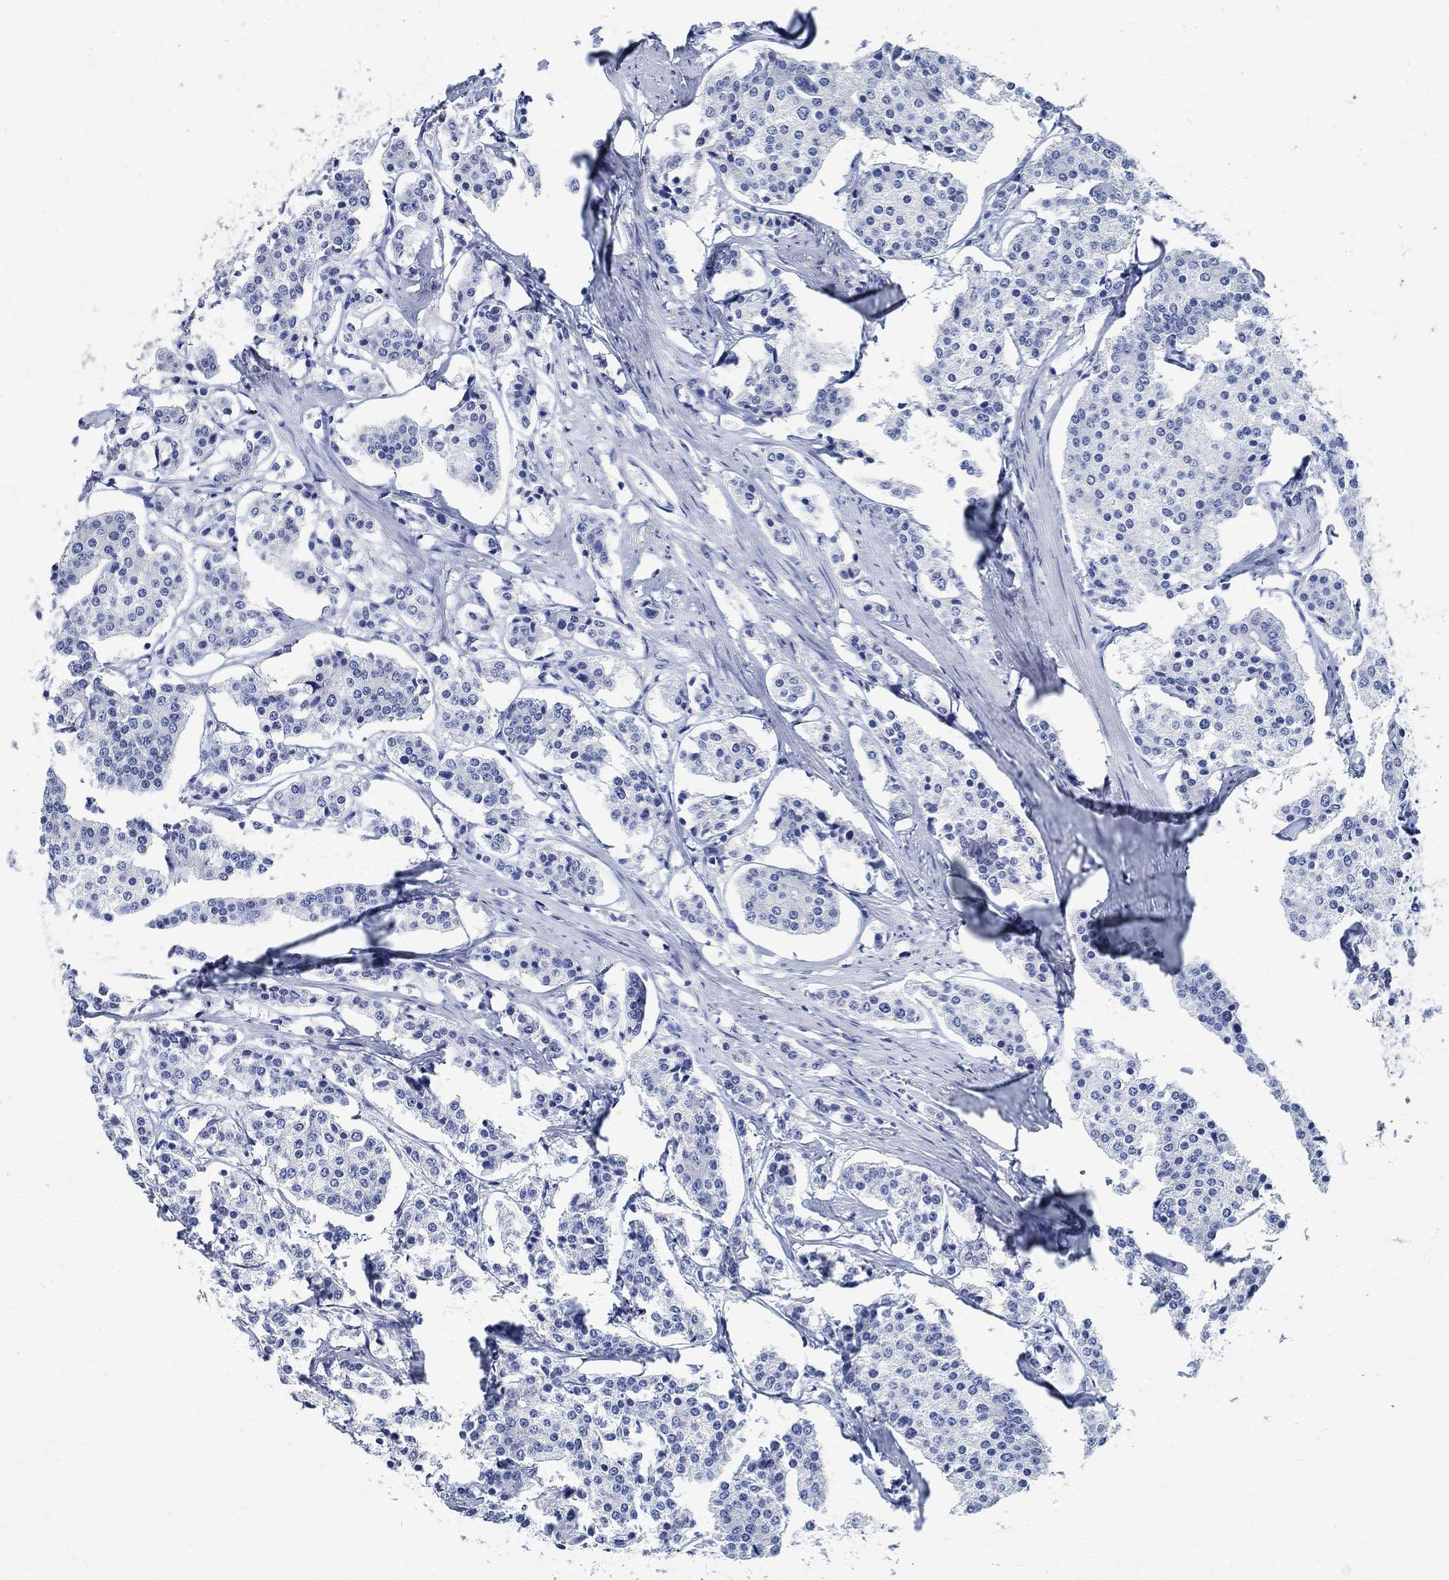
{"staining": {"intensity": "negative", "quantity": "none", "location": "none"}, "tissue": "carcinoid", "cell_type": "Tumor cells", "image_type": "cancer", "snomed": [{"axis": "morphology", "description": "Carcinoid, malignant, NOS"}, {"axis": "topography", "description": "Small intestine"}], "caption": "DAB immunohistochemical staining of carcinoid demonstrates no significant expression in tumor cells.", "gene": "TMEM221", "patient": {"sex": "female", "age": 65}}